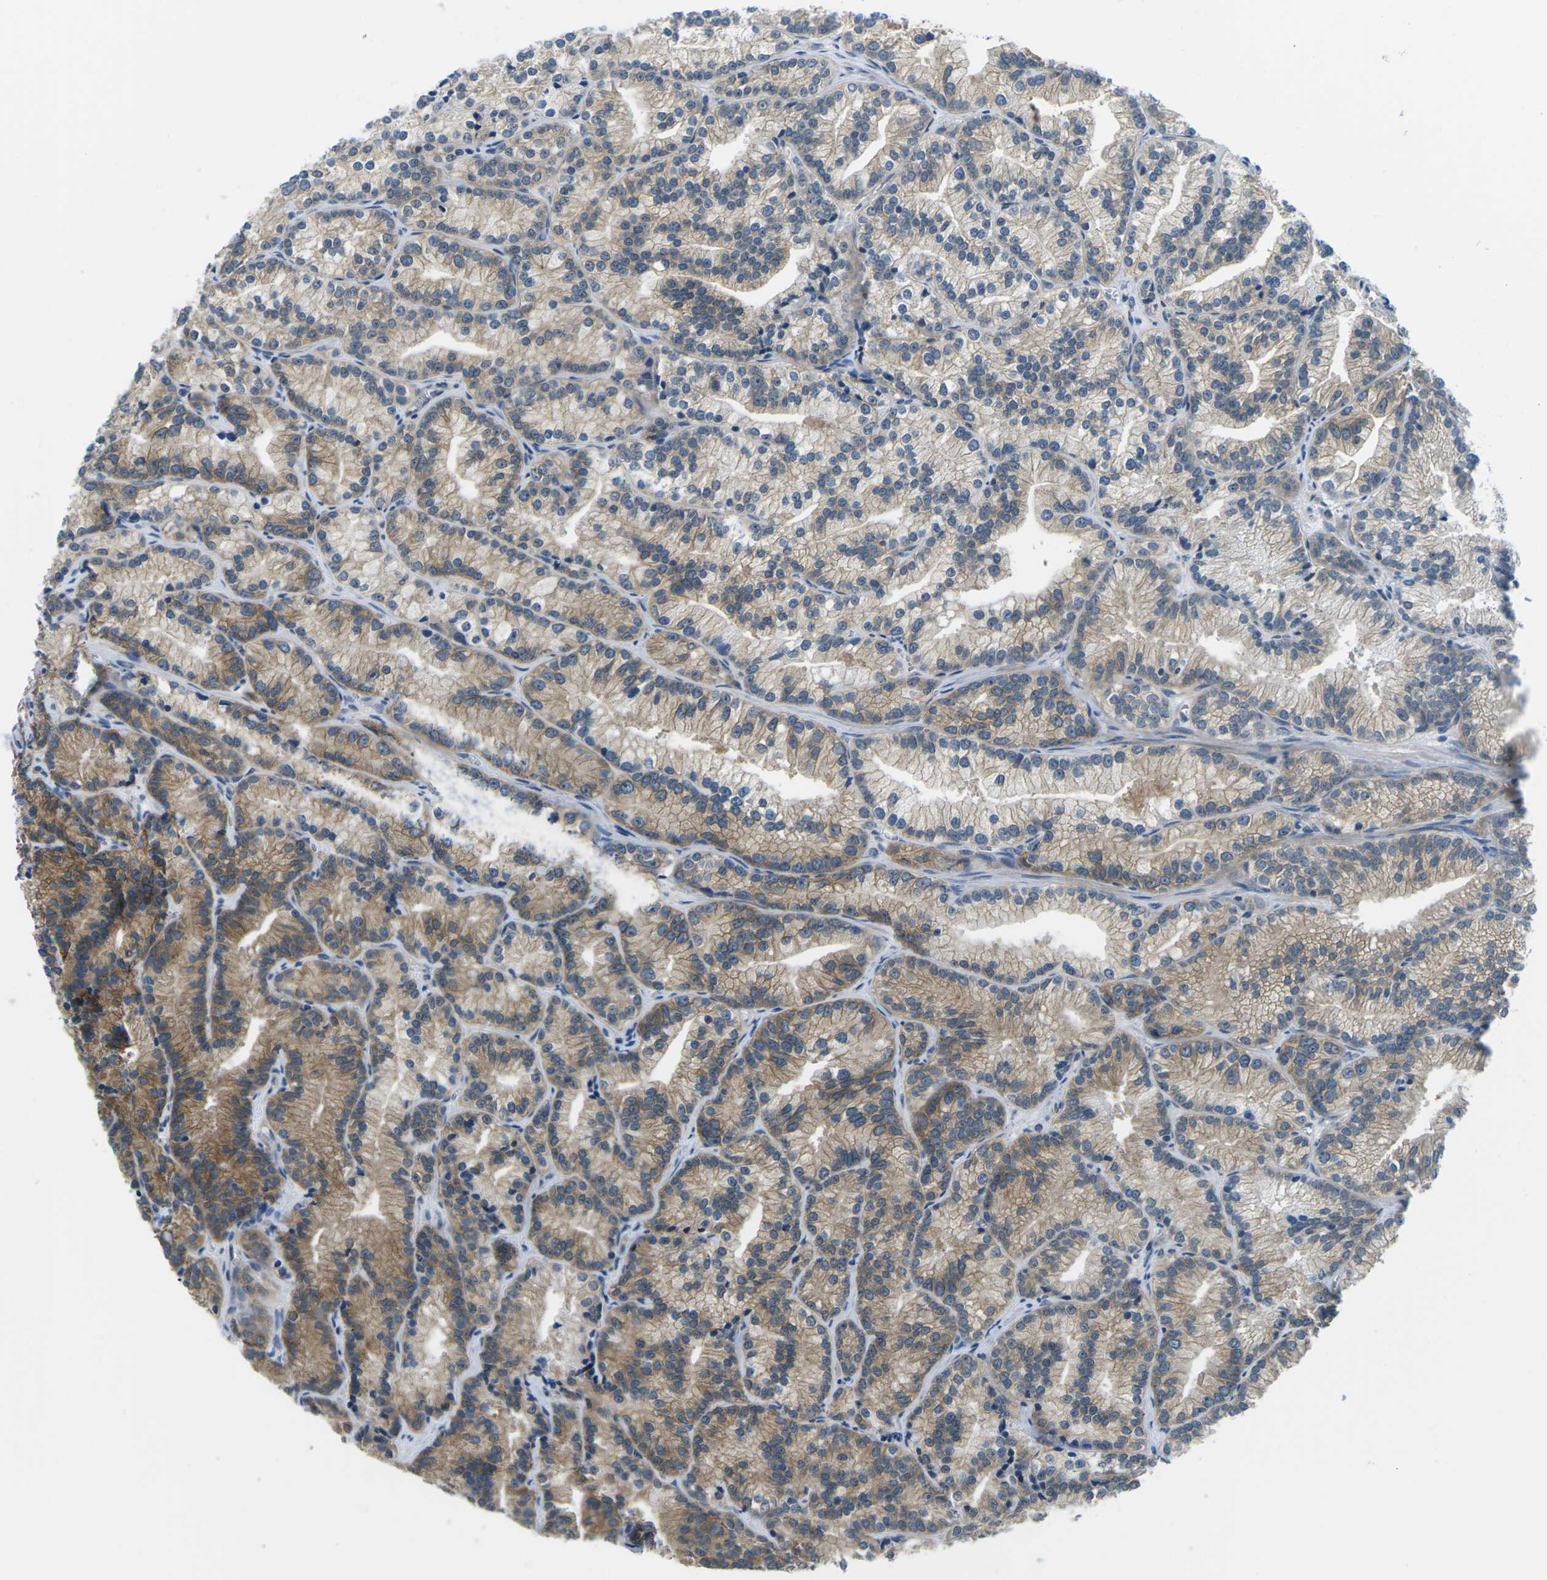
{"staining": {"intensity": "moderate", "quantity": ">75%", "location": "cytoplasmic/membranous"}, "tissue": "prostate cancer", "cell_type": "Tumor cells", "image_type": "cancer", "snomed": [{"axis": "morphology", "description": "Adenocarcinoma, Low grade"}, {"axis": "topography", "description": "Prostate"}], "caption": "The micrograph reveals immunohistochemical staining of low-grade adenocarcinoma (prostate). There is moderate cytoplasmic/membranous expression is appreciated in approximately >75% of tumor cells.", "gene": "CTNND1", "patient": {"sex": "male", "age": 89}}